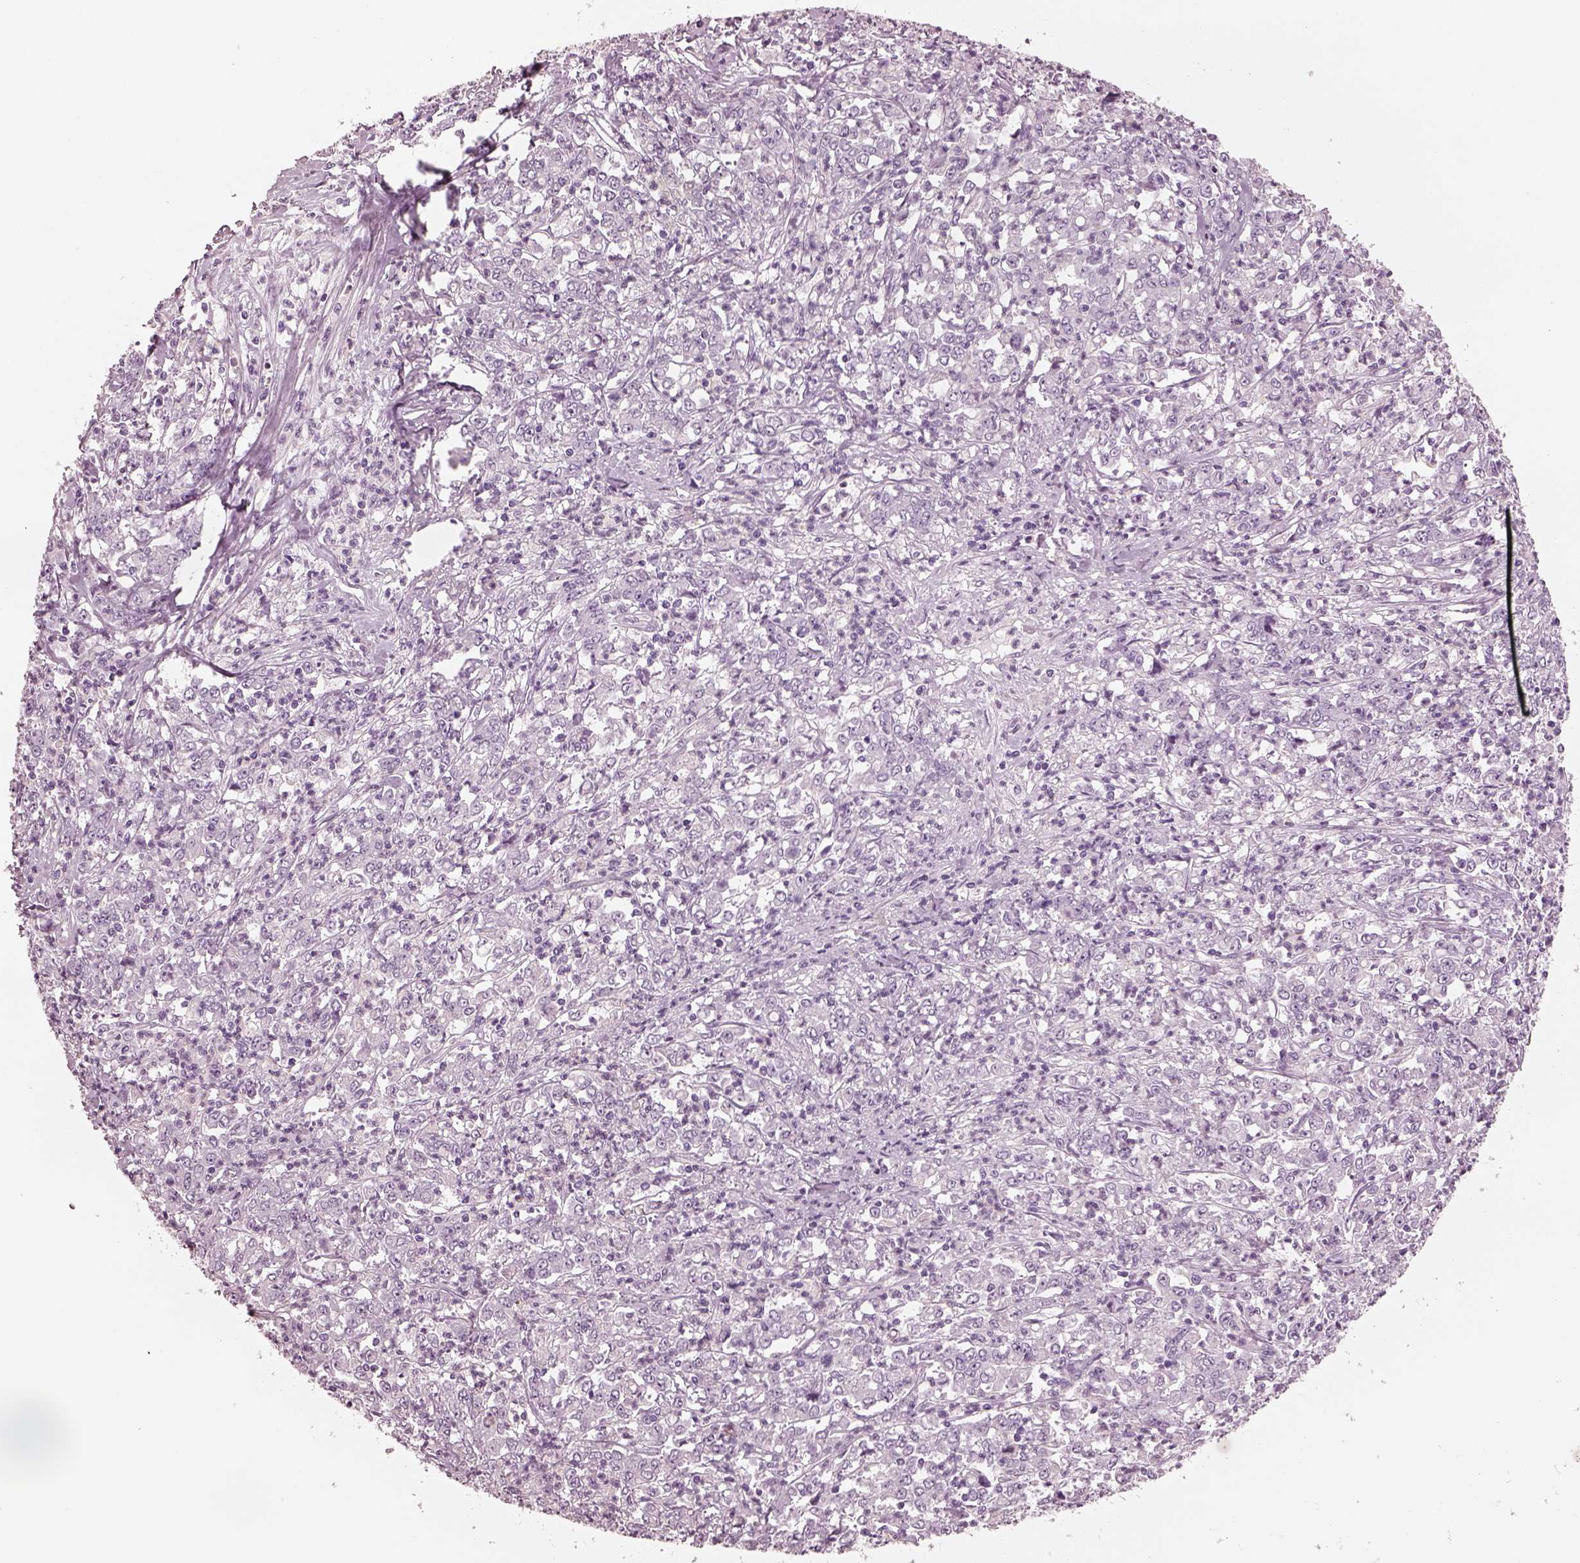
{"staining": {"intensity": "negative", "quantity": "none", "location": "none"}, "tissue": "stomach cancer", "cell_type": "Tumor cells", "image_type": "cancer", "snomed": [{"axis": "morphology", "description": "Adenocarcinoma, NOS"}, {"axis": "topography", "description": "Stomach, lower"}], "caption": "Tumor cells are negative for protein expression in human adenocarcinoma (stomach). Brightfield microscopy of immunohistochemistry (IHC) stained with DAB (3,3'-diaminobenzidine) (brown) and hematoxylin (blue), captured at high magnification.", "gene": "CSH1", "patient": {"sex": "female", "age": 71}}